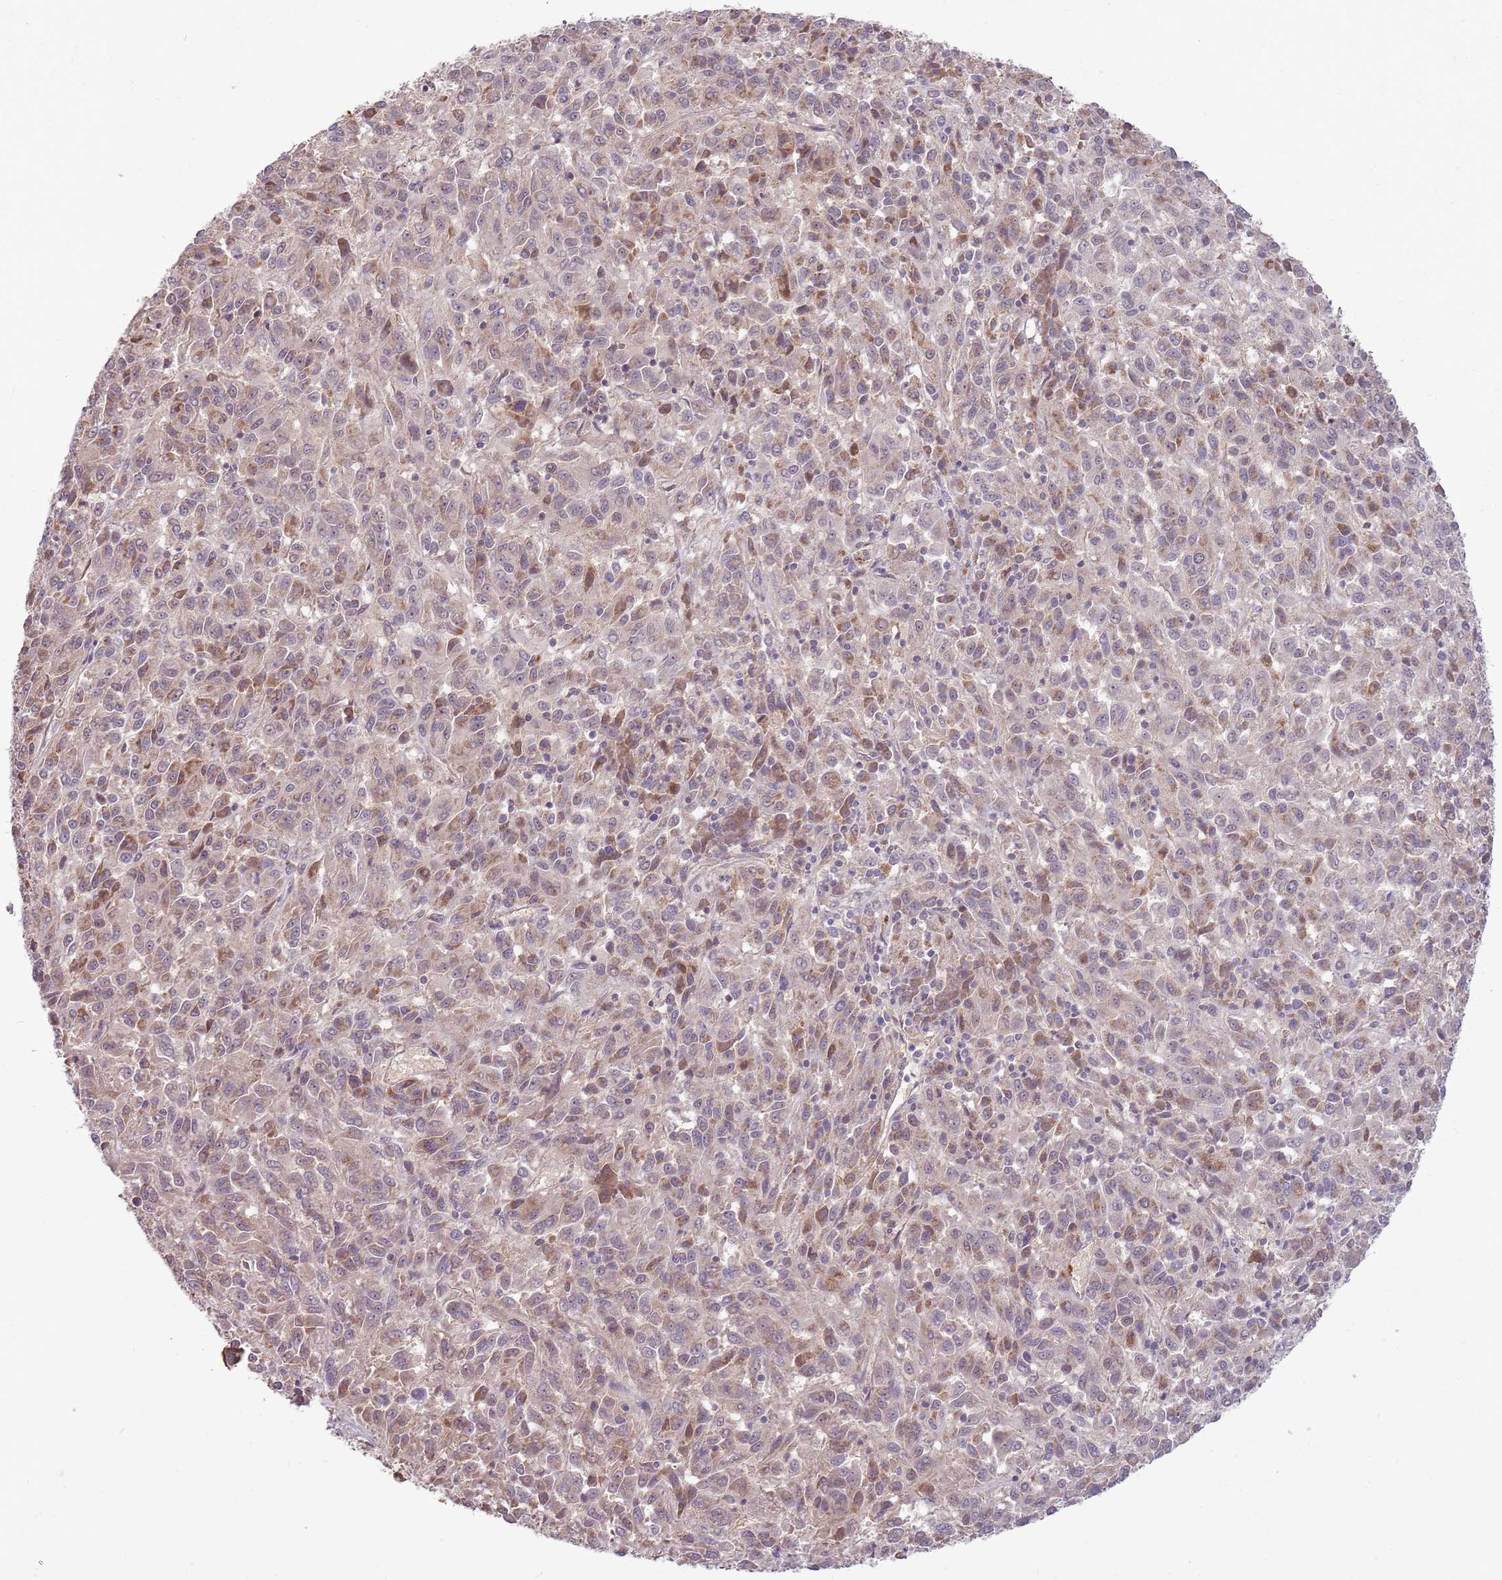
{"staining": {"intensity": "weak", "quantity": "<25%", "location": "cytoplasmic/membranous,nuclear"}, "tissue": "melanoma", "cell_type": "Tumor cells", "image_type": "cancer", "snomed": [{"axis": "morphology", "description": "Malignant melanoma, Metastatic site"}, {"axis": "topography", "description": "Lung"}], "caption": "The histopathology image demonstrates no significant positivity in tumor cells of melanoma.", "gene": "NBPF6", "patient": {"sex": "male", "age": 64}}